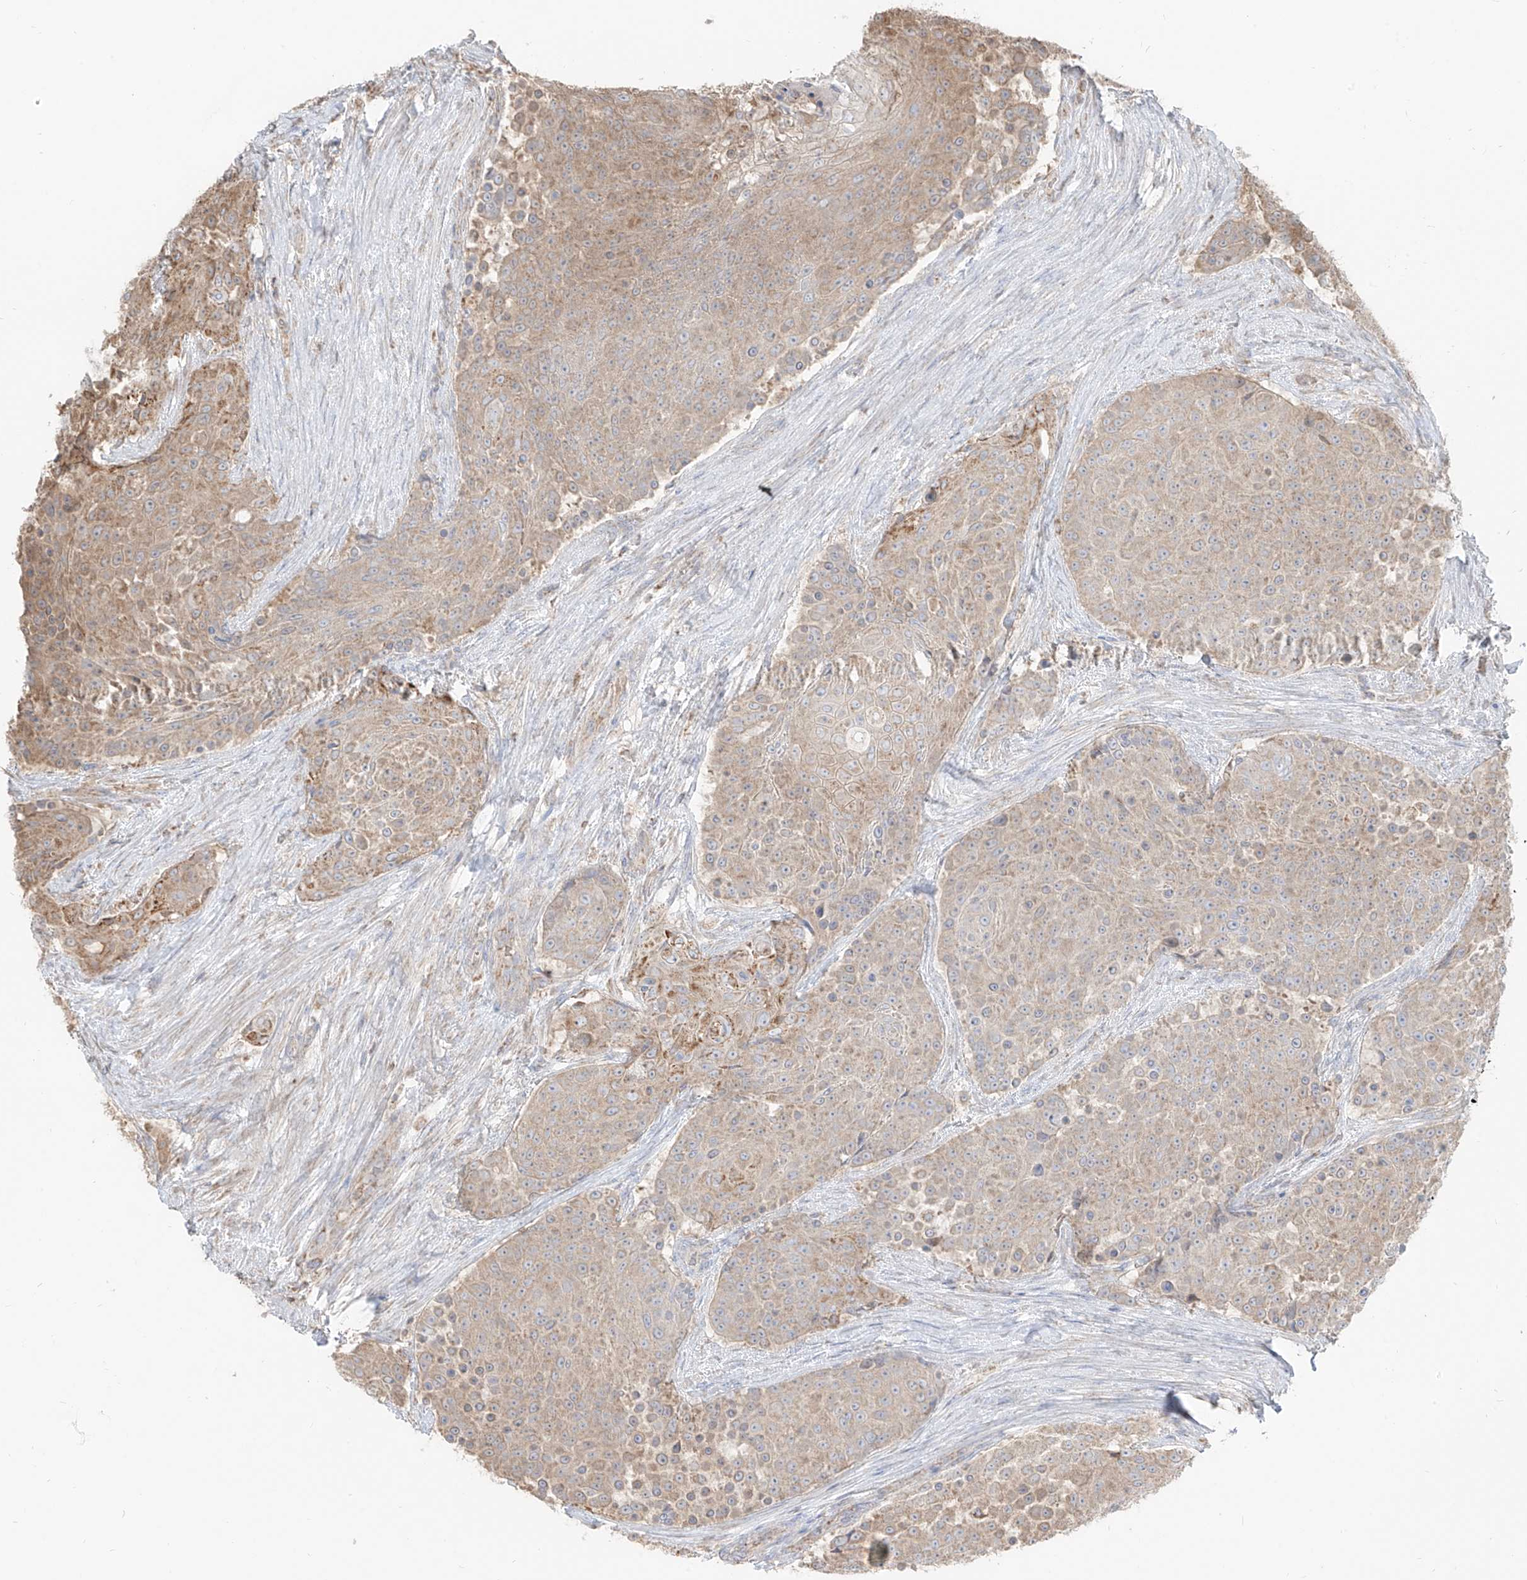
{"staining": {"intensity": "weak", "quantity": ">75%", "location": "cytoplasmic/membranous"}, "tissue": "urothelial cancer", "cell_type": "Tumor cells", "image_type": "cancer", "snomed": [{"axis": "morphology", "description": "Urothelial carcinoma, High grade"}, {"axis": "topography", "description": "Urinary bladder"}], "caption": "A low amount of weak cytoplasmic/membranous expression is identified in approximately >75% of tumor cells in urothelial cancer tissue. (Stains: DAB (3,3'-diaminobenzidine) in brown, nuclei in blue, Microscopy: brightfield microscopy at high magnification).", "gene": "ETHE1", "patient": {"sex": "female", "age": 63}}